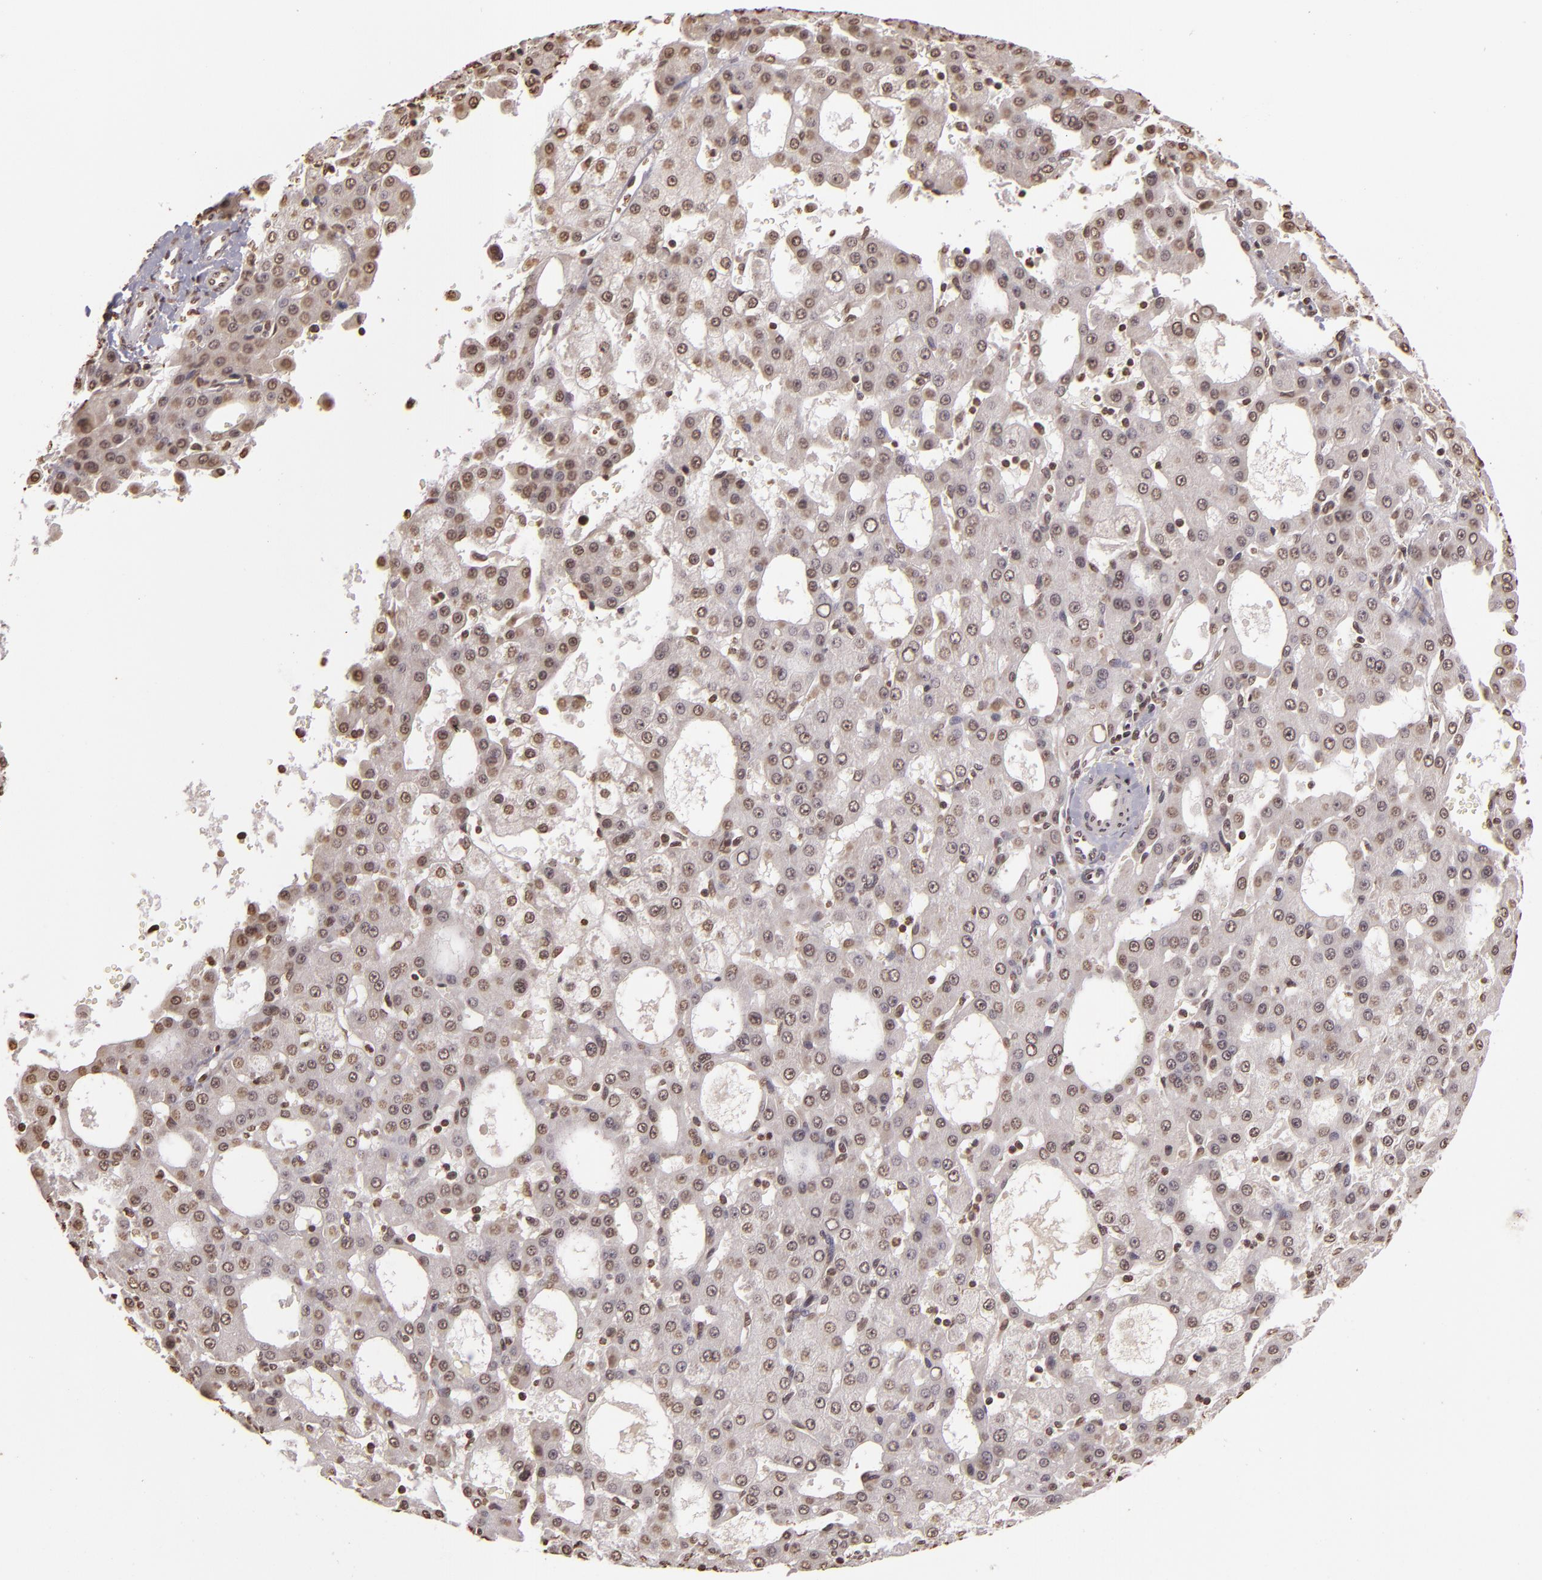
{"staining": {"intensity": "weak", "quantity": "25%-75%", "location": "nuclear"}, "tissue": "liver cancer", "cell_type": "Tumor cells", "image_type": "cancer", "snomed": [{"axis": "morphology", "description": "Carcinoma, Hepatocellular, NOS"}, {"axis": "topography", "description": "Liver"}], "caption": "The micrograph reveals staining of liver hepatocellular carcinoma, revealing weak nuclear protein staining (brown color) within tumor cells.", "gene": "THRB", "patient": {"sex": "male", "age": 47}}